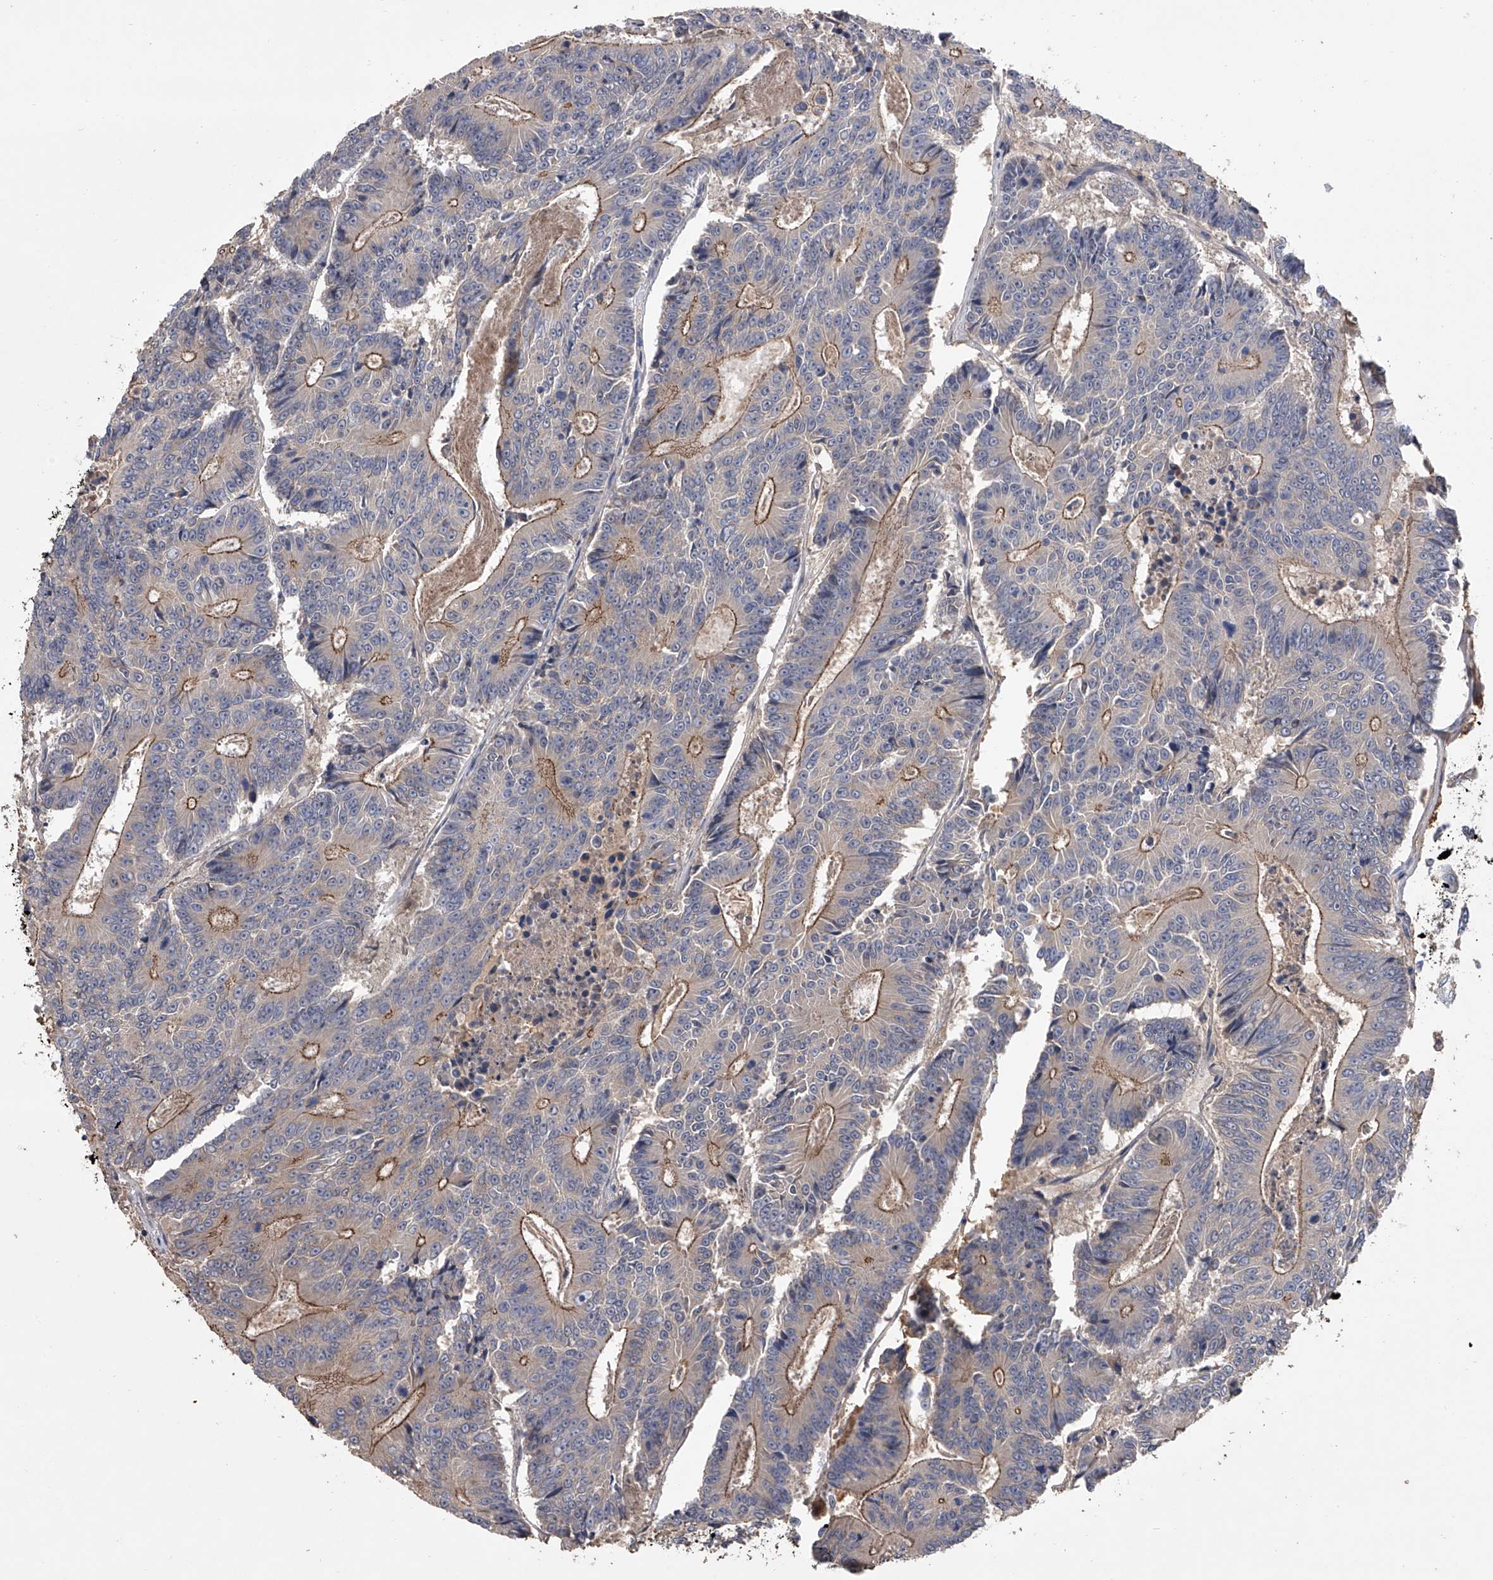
{"staining": {"intensity": "moderate", "quantity": "25%-75%", "location": "cytoplasmic/membranous"}, "tissue": "colorectal cancer", "cell_type": "Tumor cells", "image_type": "cancer", "snomed": [{"axis": "morphology", "description": "Adenocarcinoma, NOS"}, {"axis": "topography", "description": "Colon"}], "caption": "Immunohistochemistry (IHC) photomicrograph of colorectal cancer (adenocarcinoma) stained for a protein (brown), which exhibits medium levels of moderate cytoplasmic/membranous positivity in approximately 25%-75% of tumor cells.", "gene": "ZNF343", "patient": {"sex": "male", "age": 83}}